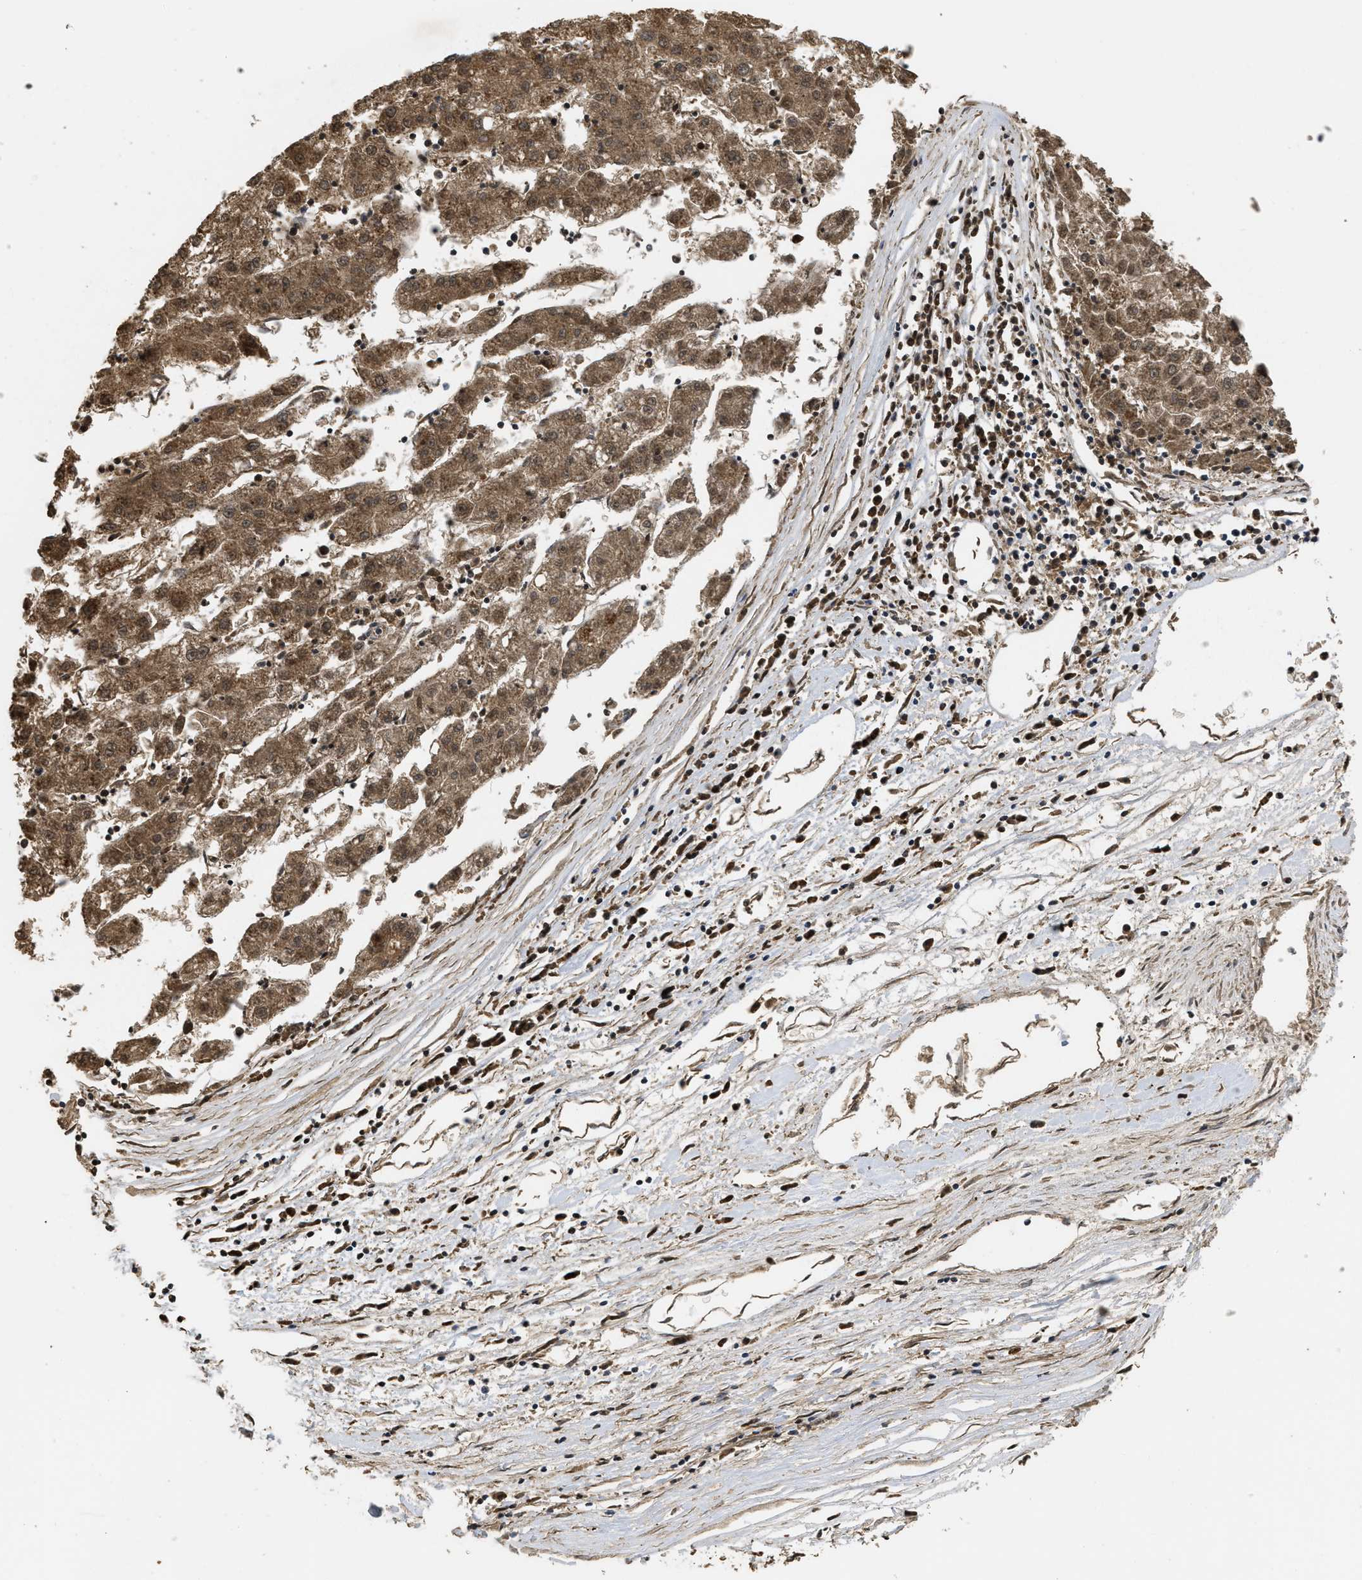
{"staining": {"intensity": "moderate", "quantity": ">75%", "location": "cytoplasmic/membranous"}, "tissue": "liver cancer", "cell_type": "Tumor cells", "image_type": "cancer", "snomed": [{"axis": "morphology", "description": "Carcinoma, Hepatocellular, NOS"}, {"axis": "topography", "description": "Liver"}], "caption": "This image displays immunohistochemistry staining of human liver cancer (hepatocellular carcinoma), with medium moderate cytoplasmic/membranous expression in about >75% of tumor cells.", "gene": "FZD6", "patient": {"sex": "male", "age": 72}}